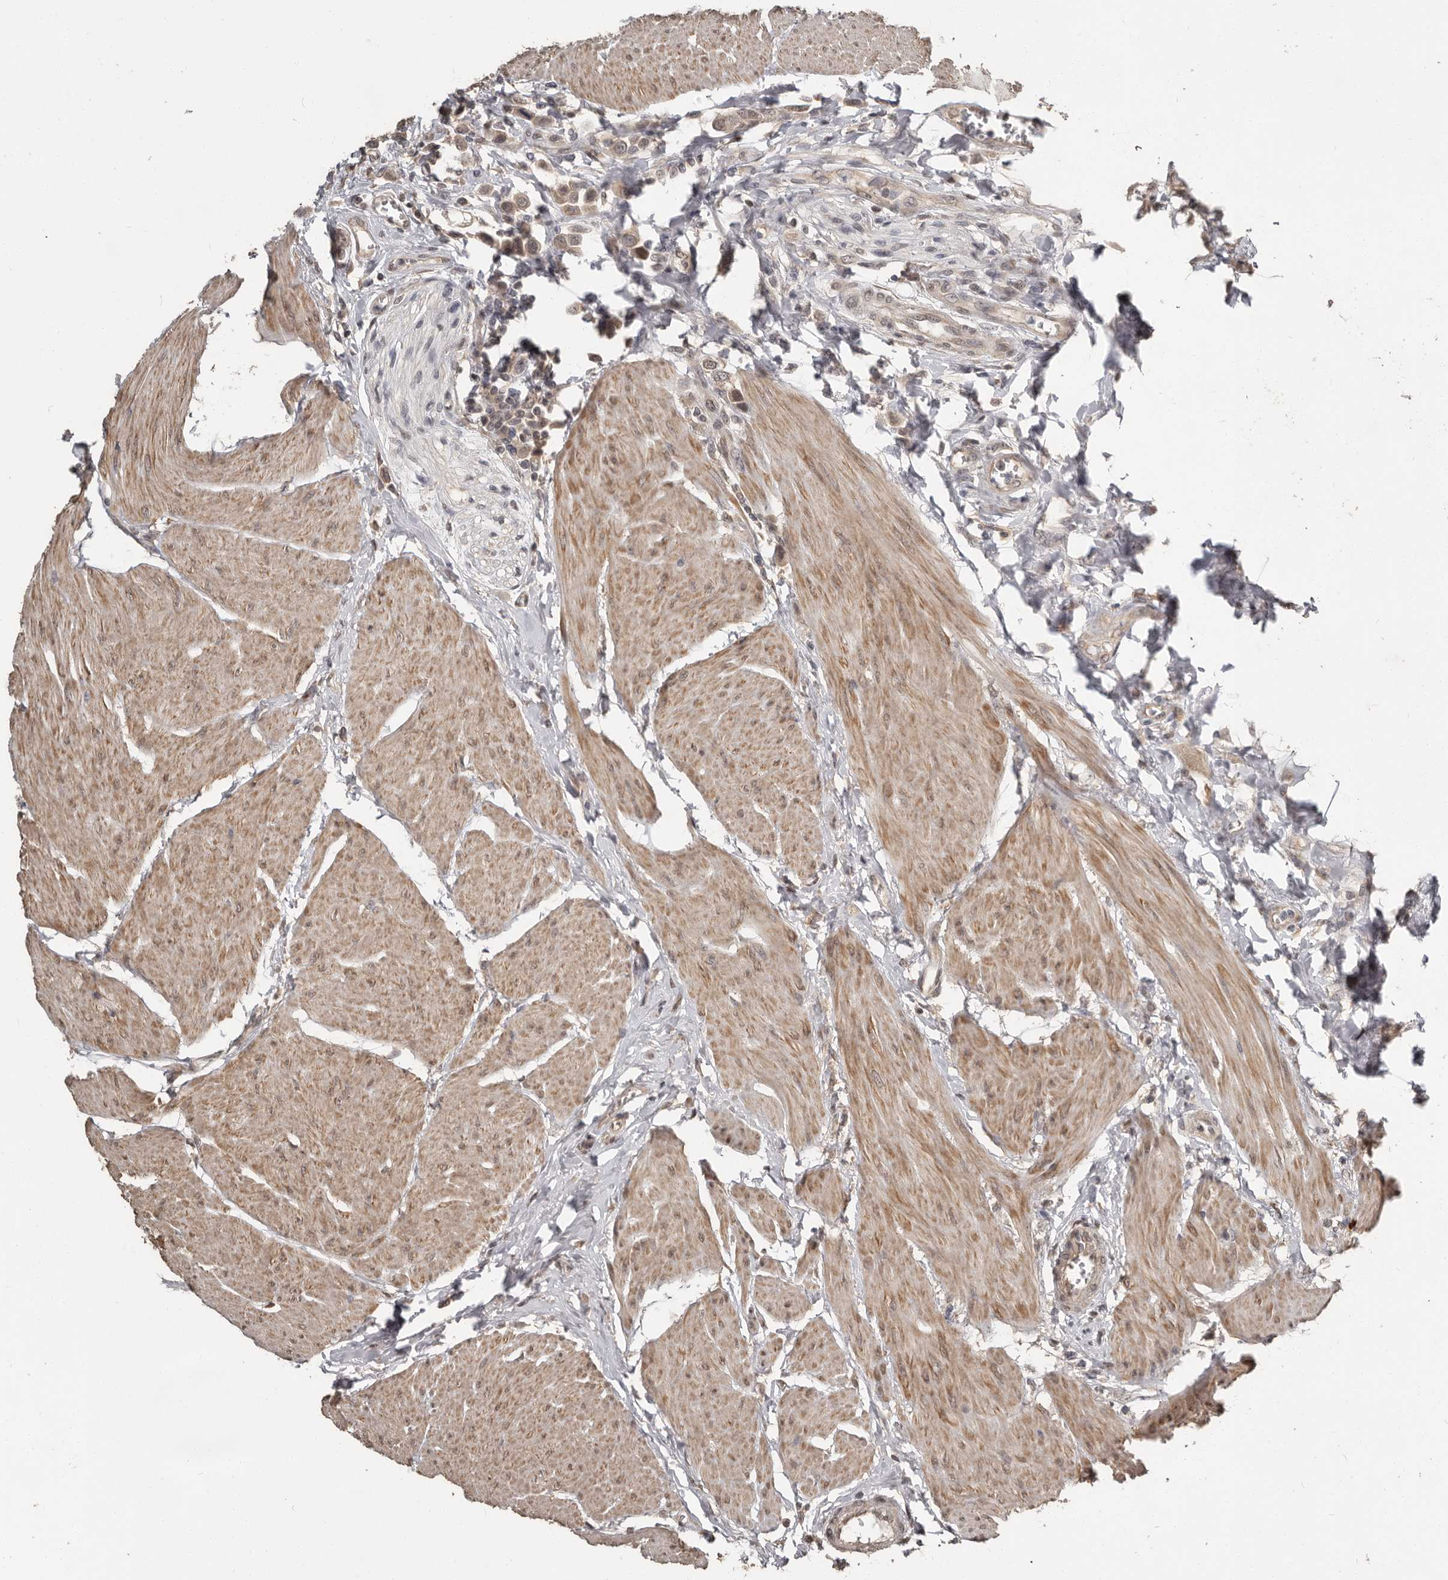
{"staining": {"intensity": "weak", "quantity": ">75%", "location": "cytoplasmic/membranous"}, "tissue": "urothelial cancer", "cell_type": "Tumor cells", "image_type": "cancer", "snomed": [{"axis": "morphology", "description": "Urothelial carcinoma, High grade"}, {"axis": "topography", "description": "Urinary bladder"}], "caption": "Tumor cells demonstrate weak cytoplasmic/membranous staining in approximately >75% of cells in urothelial carcinoma (high-grade).", "gene": "ZFP14", "patient": {"sex": "male", "age": 50}}